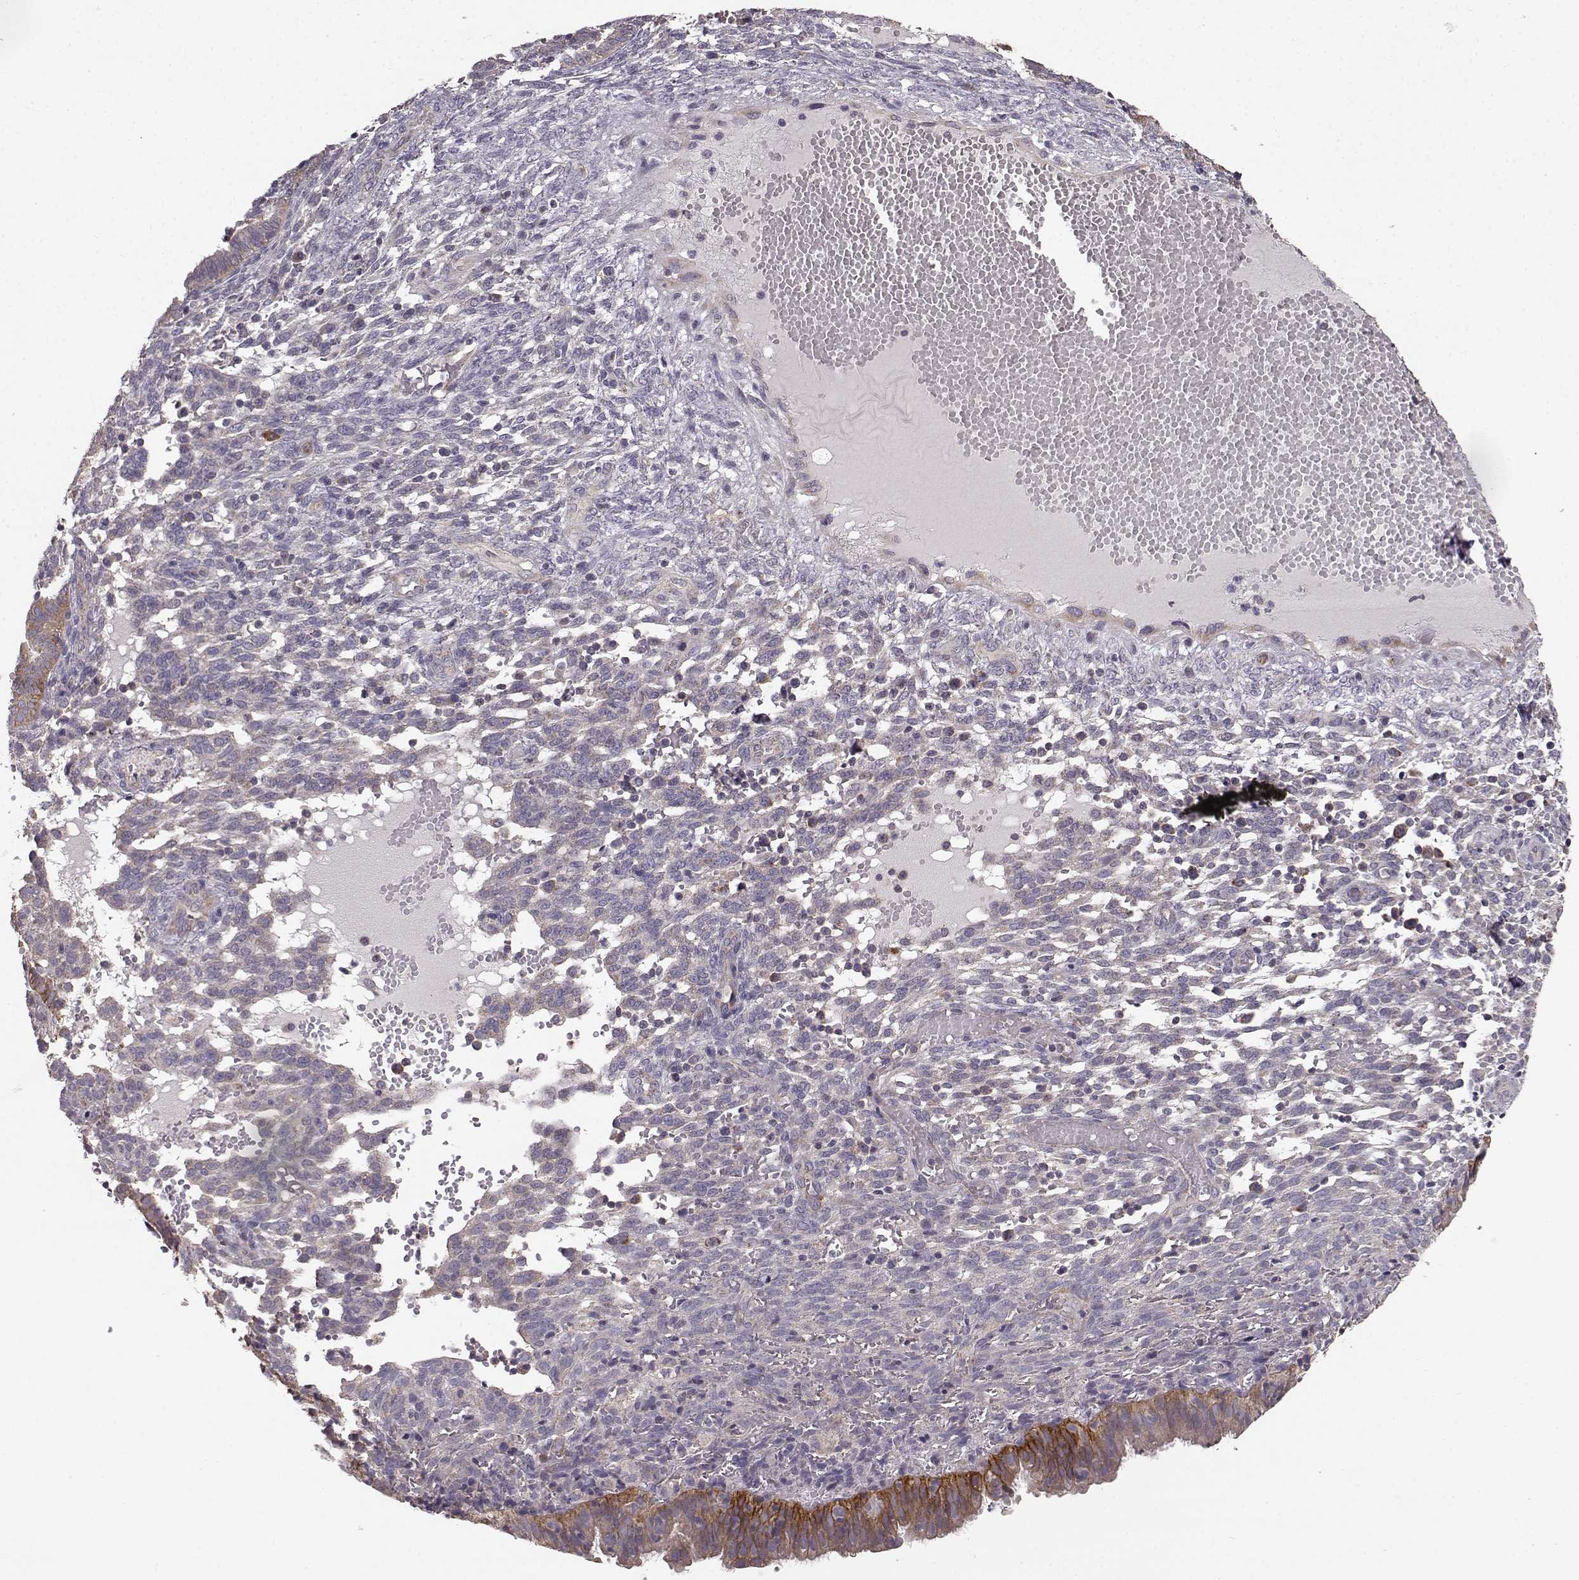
{"staining": {"intensity": "negative", "quantity": "none", "location": "none"}, "tissue": "endometrium", "cell_type": "Cells in endometrial stroma", "image_type": "normal", "snomed": [{"axis": "morphology", "description": "Normal tissue, NOS"}, {"axis": "topography", "description": "Endometrium"}], "caption": "DAB immunohistochemical staining of benign endometrium shows no significant expression in cells in endometrial stroma.", "gene": "ERBB3", "patient": {"sex": "female", "age": 42}}